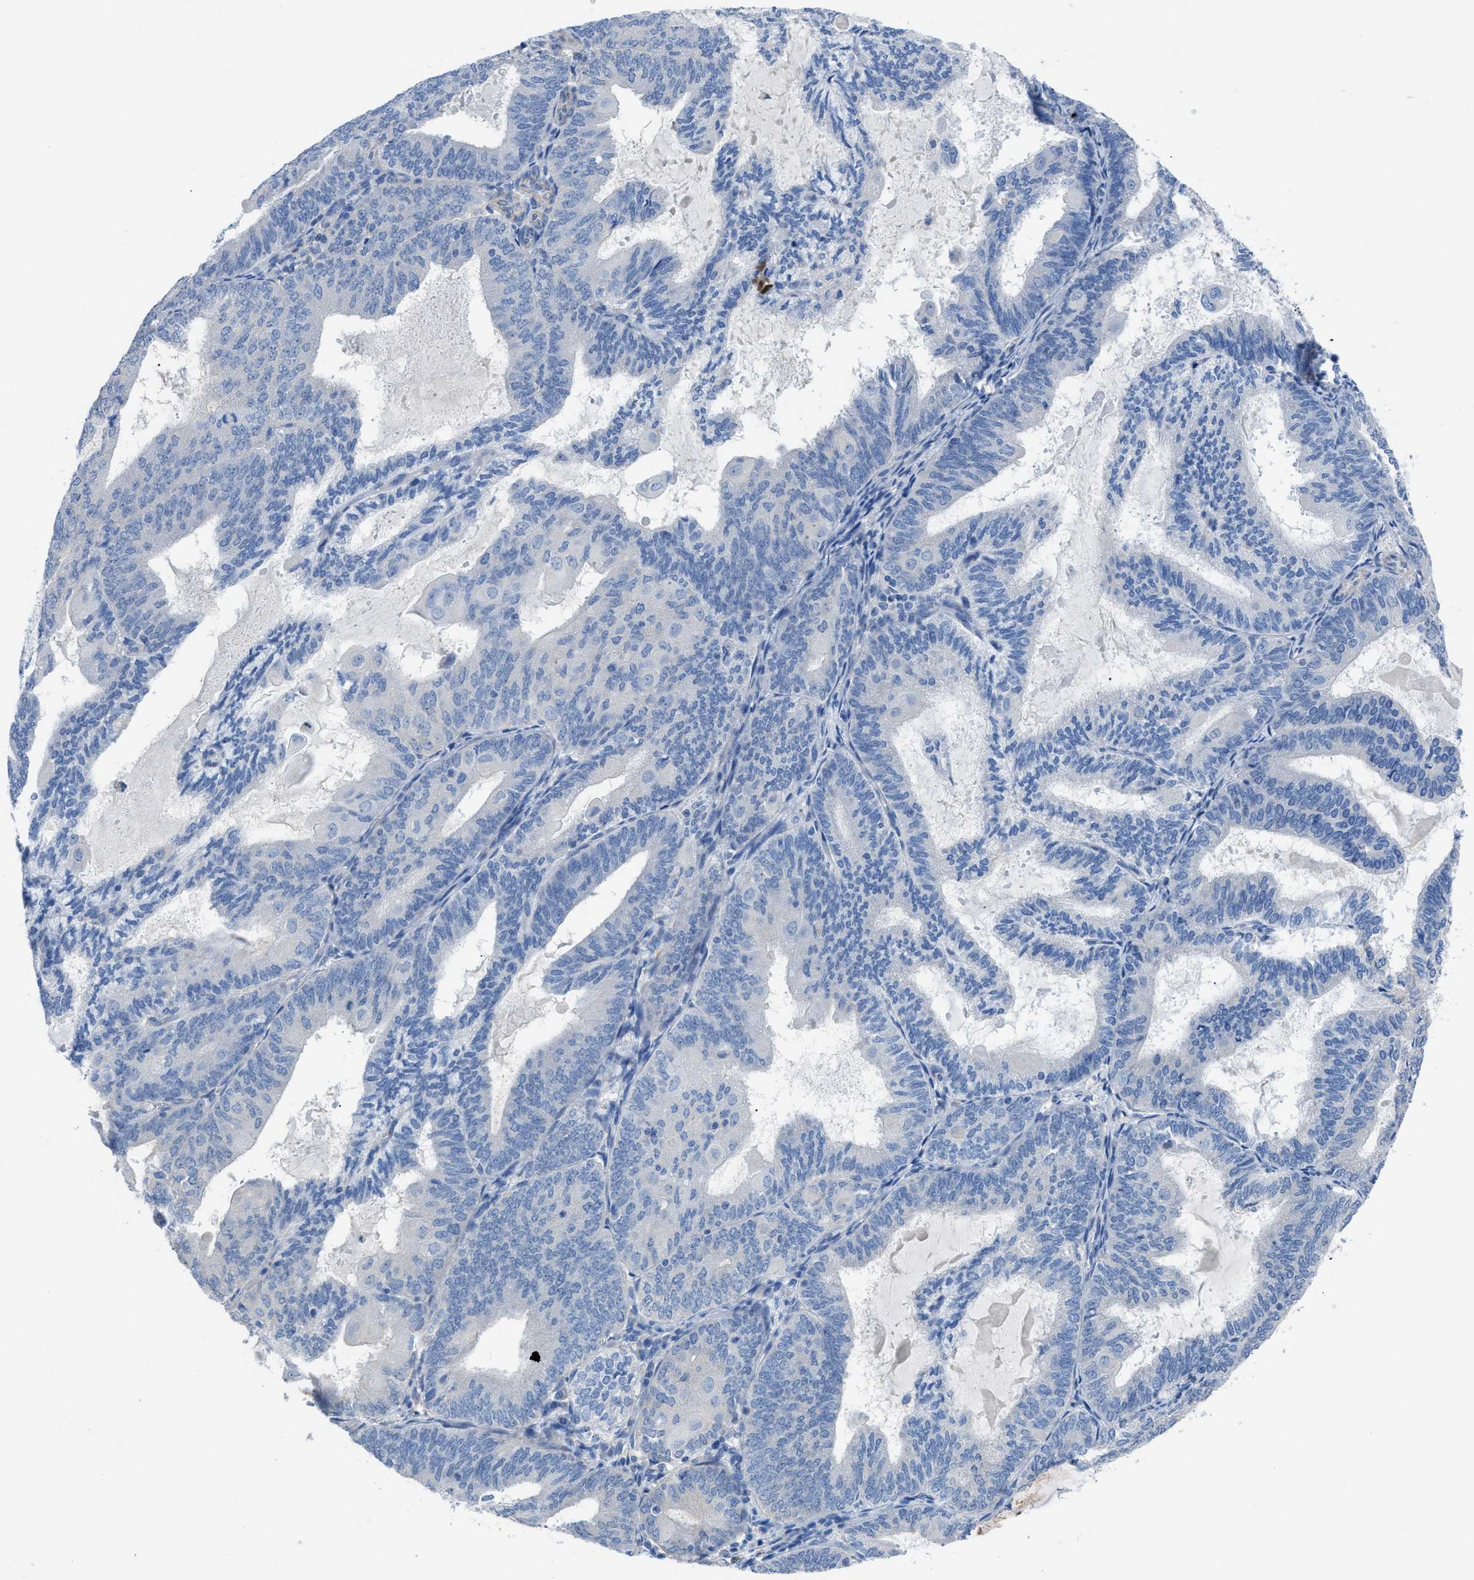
{"staining": {"intensity": "negative", "quantity": "none", "location": "none"}, "tissue": "endometrial cancer", "cell_type": "Tumor cells", "image_type": "cancer", "snomed": [{"axis": "morphology", "description": "Adenocarcinoma, NOS"}, {"axis": "topography", "description": "Endometrium"}], "caption": "Adenocarcinoma (endometrial) stained for a protein using immunohistochemistry demonstrates no positivity tumor cells.", "gene": "ITPR1", "patient": {"sex": "female", "age": 81}}